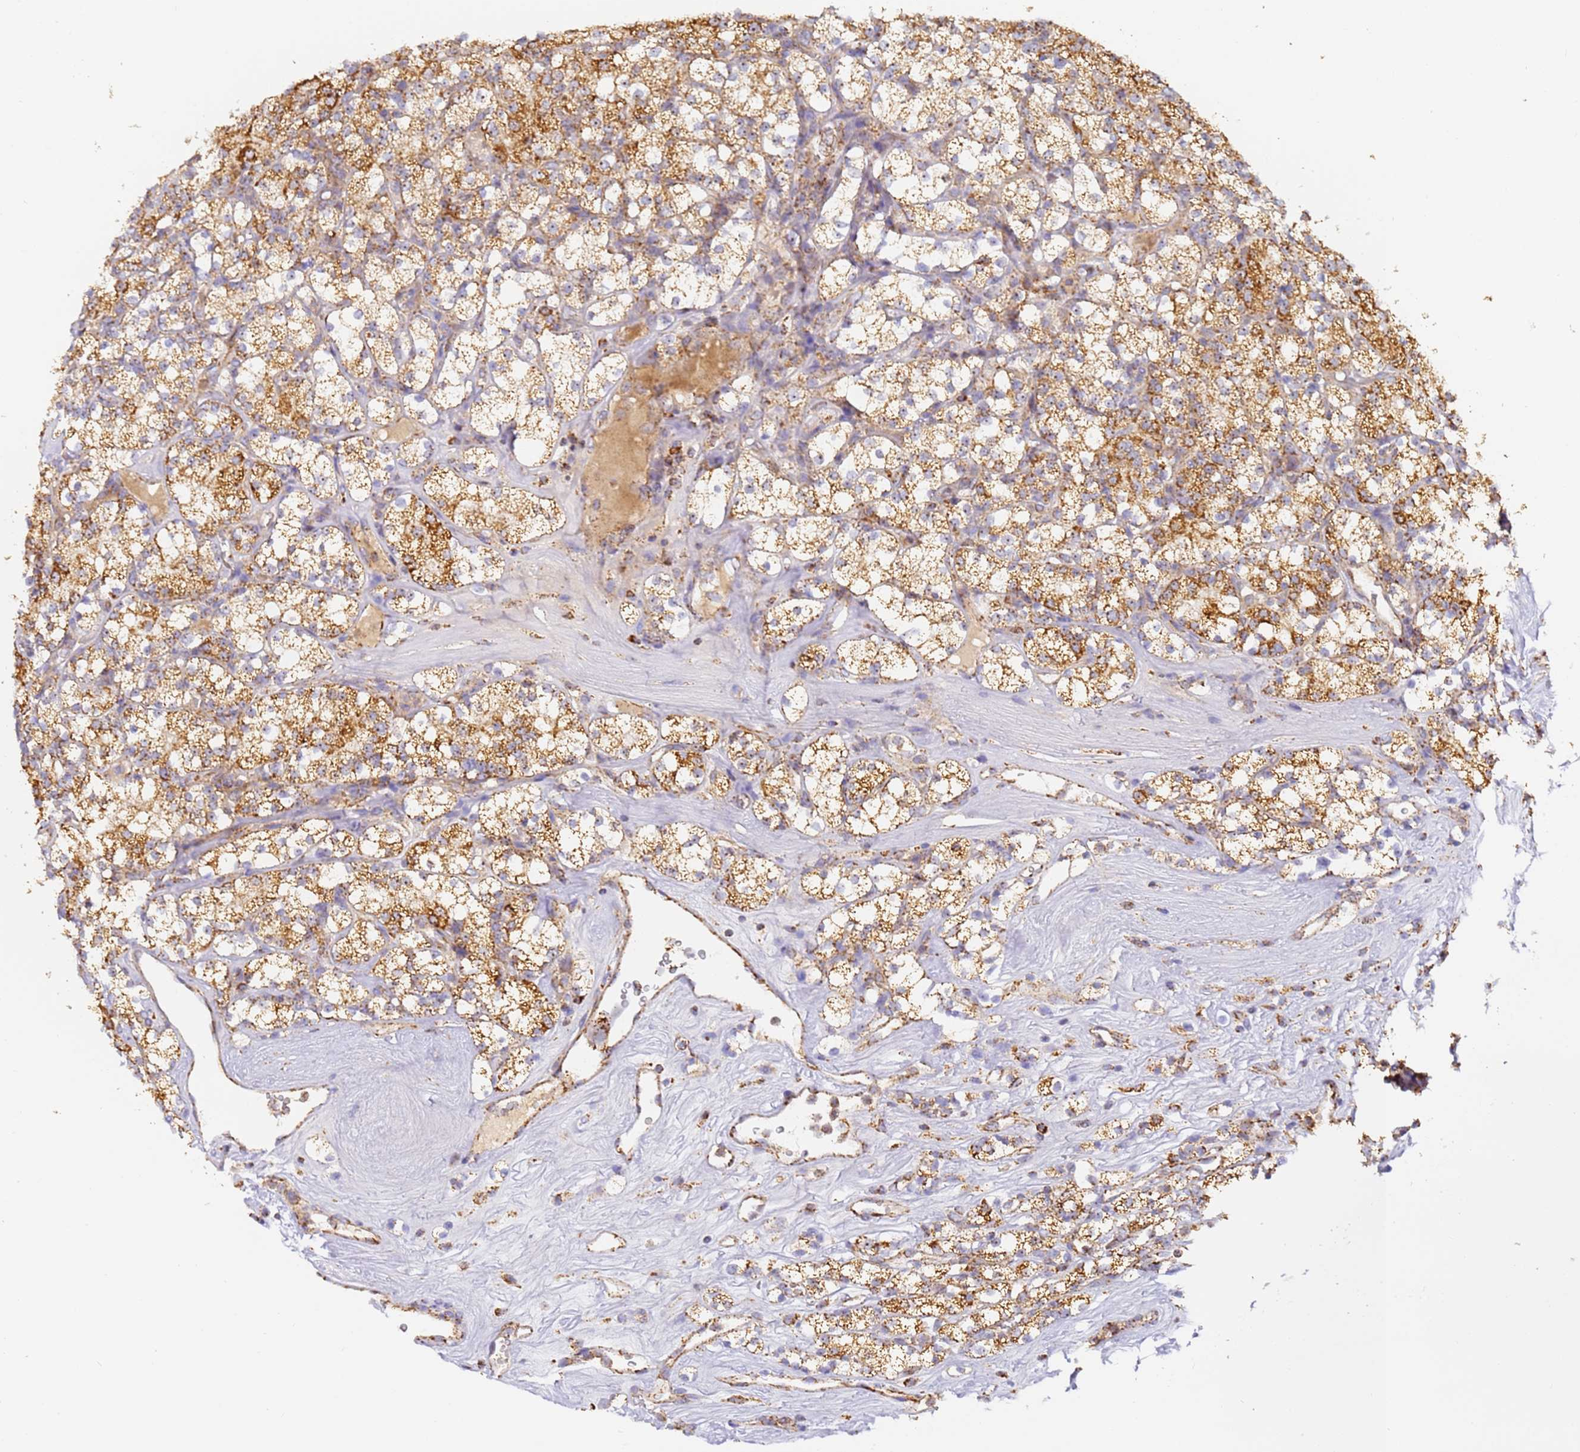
{"staining": {"intensity": "moderate", "quantity": ">75%", "location": "cytoplasmic/membranous"}, "tissue": "renal cancer", "cell_type": "Tumor cells", "image_type": "cancer", "snomed": [{"axis": "morphology", "description": "Adenocarcinoma, NOS"}, {"axis": "topography", "description": "Kidney"}], "caption": "Immunohistochemical staining of human renal adenocarcinoma reveals medium levels of moderate cytoplasmic/membranous staining in about >75% of tumor cells.", "gene": "FRG2C", "patient": {"sex": "male", "age": 77}}